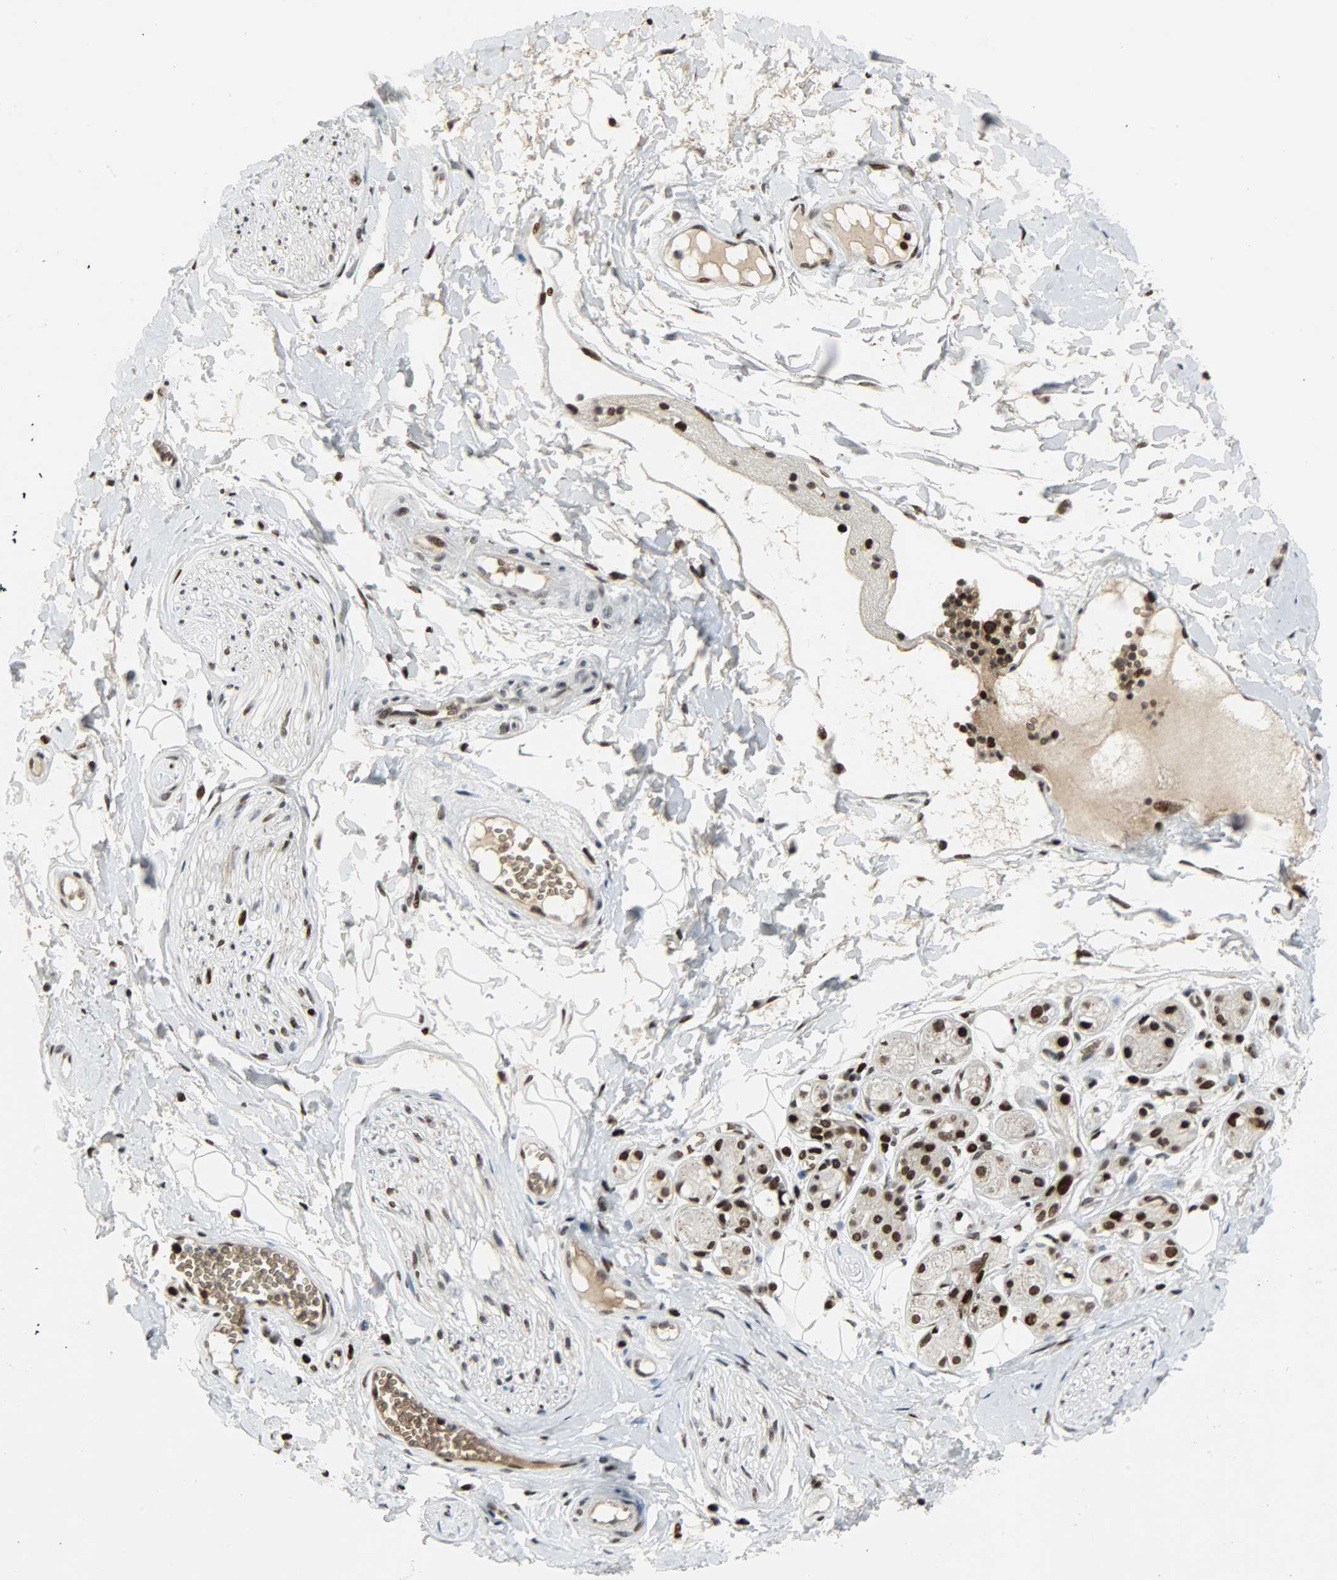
{"staining": {"intensity": "moderate", "quantity": ">75%", "location": "nuclear"}, "tissue": "adipose tissue", "cell_type": "Adipocytes", "image_type": "normal", "snomed": [{"axis": "morphology", "description": "Normal tissue, NOS"}, {"axis": "morphology", "description": "Inflammation, NOS"}, {"axis": "topography", "description": "Salivary gland"}, {"axis": "topography", "description": "Peripheral nerve tissue"}], "caption": "Protein analysis of benign adipose tissue displays moderate nuclear positivity in about >75% of adipocytes. Immunohistochemistry (ihc) stains the protein of interest in brown and the nuclei are stained blue.", "gene": "SNAI1", "patient": {"sex": "female", "age": 75}}